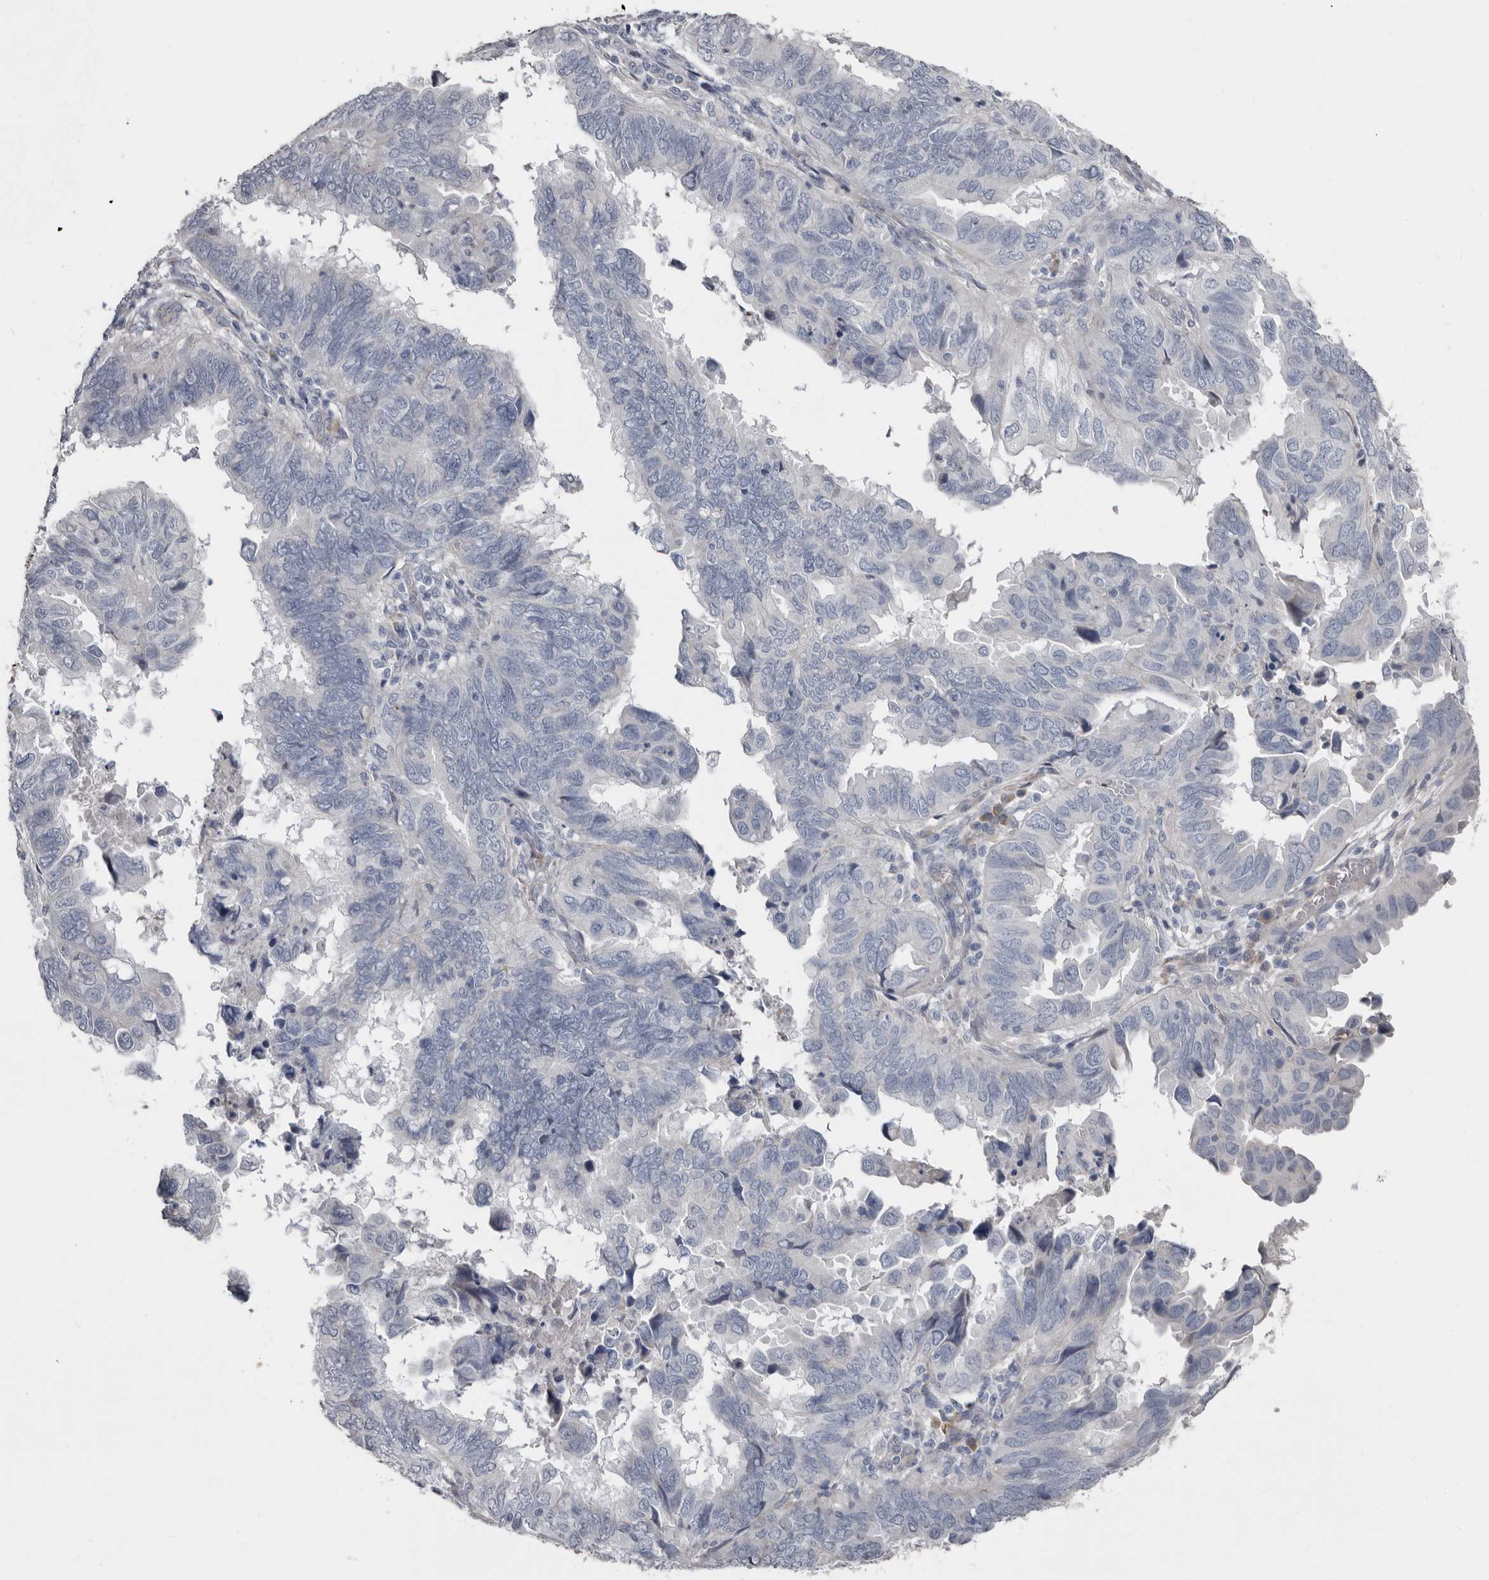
{"staining": {"intensity": "negative", "quantity": "none", "location": "none"}, "tissue": "endometrial cancer", "cell_type": "Tumor cells", "image_type": "cancer", "snomed": [{"axis": "morphology", "description": "Adenocarcinoma, NOS"}, {"axis": "topography", "description": "Uterus"}], "caption": "Tumor cells are negative for brown protein staining in endometrial cancer. The staining was performed using DAB to visualize the protein expression in brown, while the nuclei were stained in blue with hematoxylin (Magnification: 20x).", "gene": "ZNF114", "patient": {"sex": "female", "age": 77}}